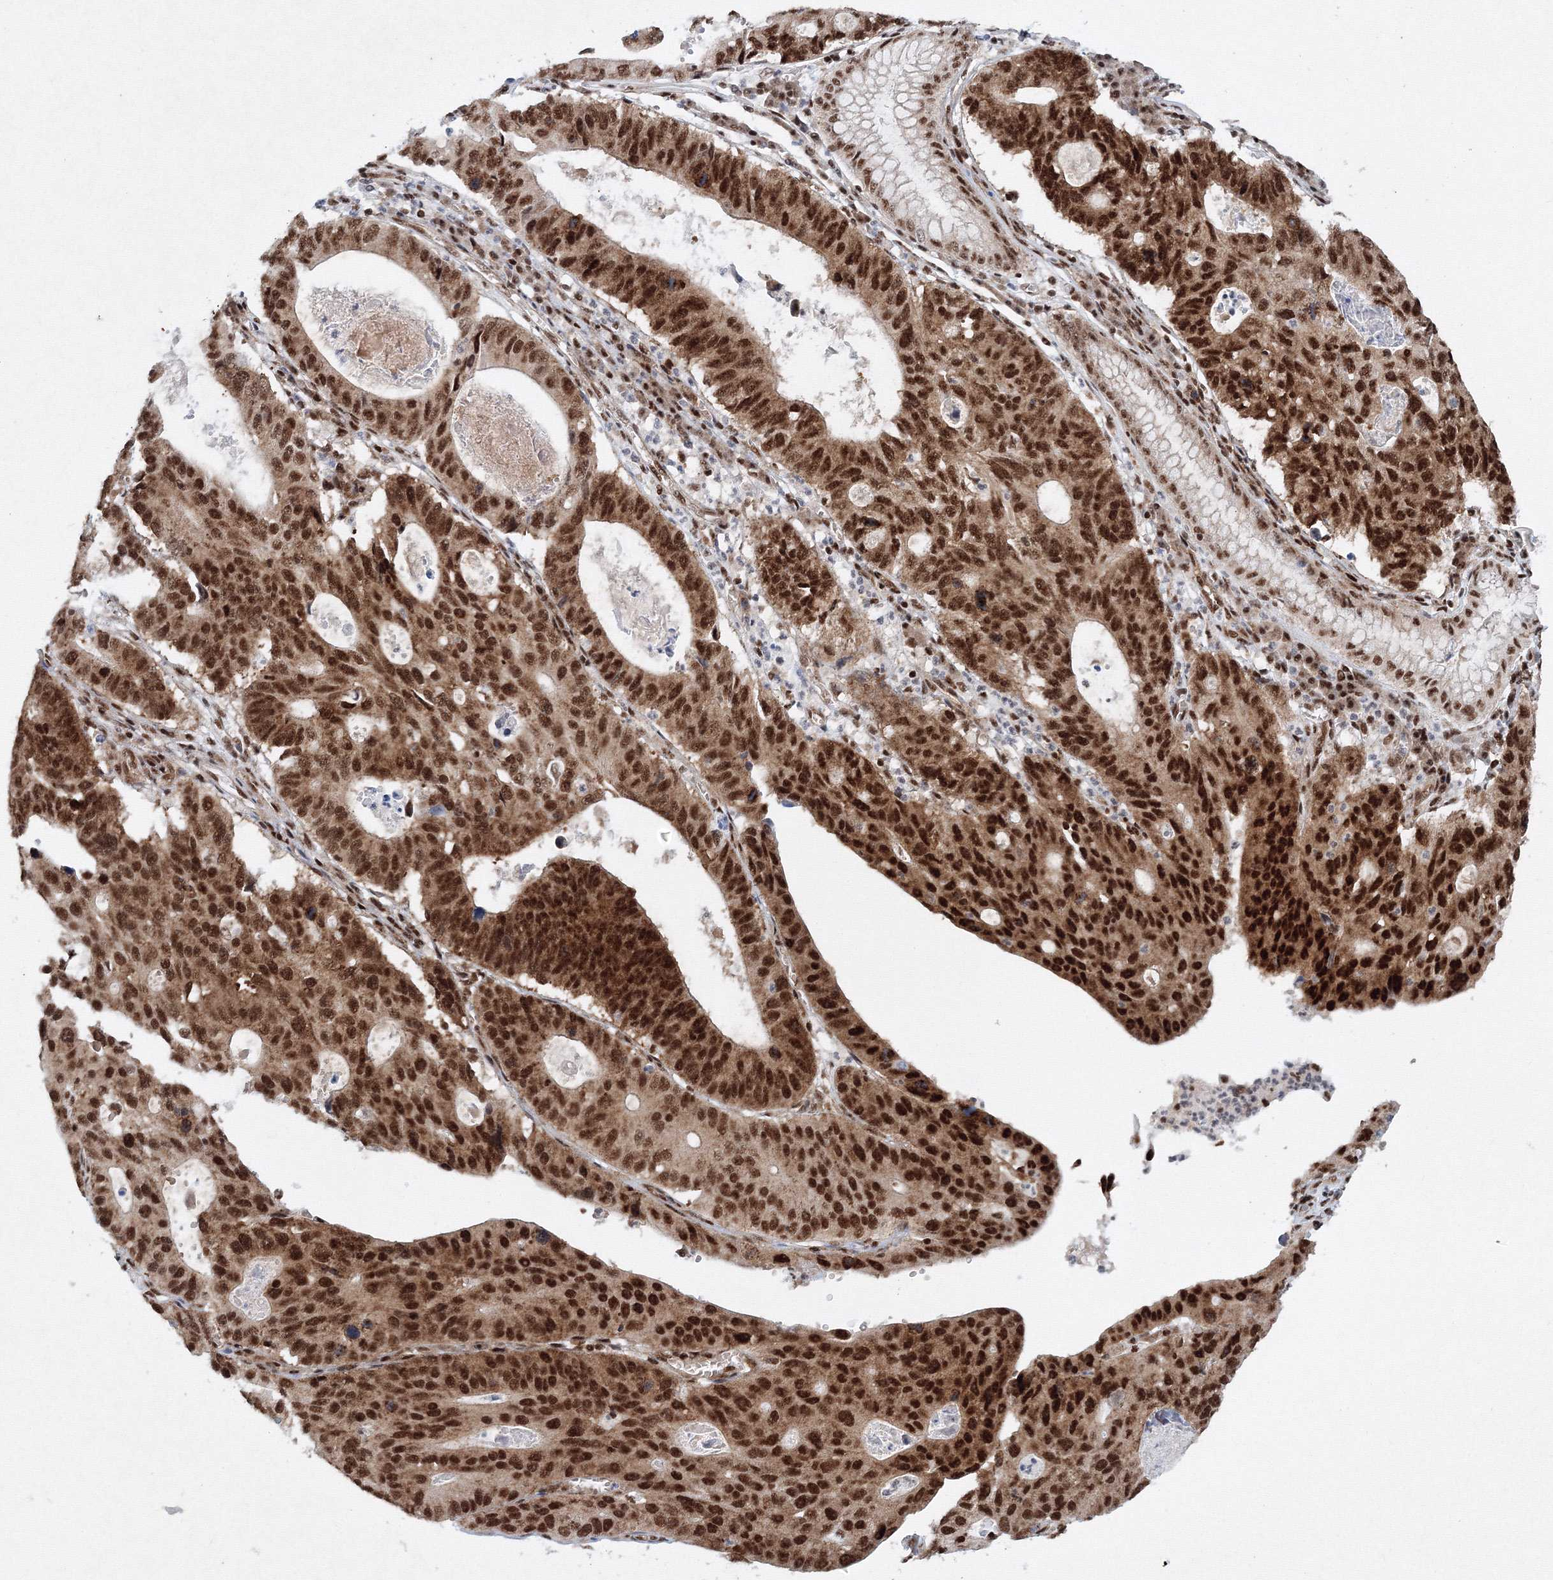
{"staining": {"intensity": "strong", "quantity": ">75%", "location": "cytoplasmic/membranous,nuclear"}, "tissue": "stomach cancer", "cell_type": "Tumor cells", "image_type": "cancer", "snomed": [{"axis": "morphology", "description": "Adenocarcinoma, NOS"}, {"axis": "topography", "description": "Stomach"}], "caption": "Tumor cells reveal high levels of strong cytoplasmic/membranous and nuclear positivity in about >75% of cells in stomach cancer.", "gene": "SNRPC", "patient": {"sex": "male", "age": 59}}